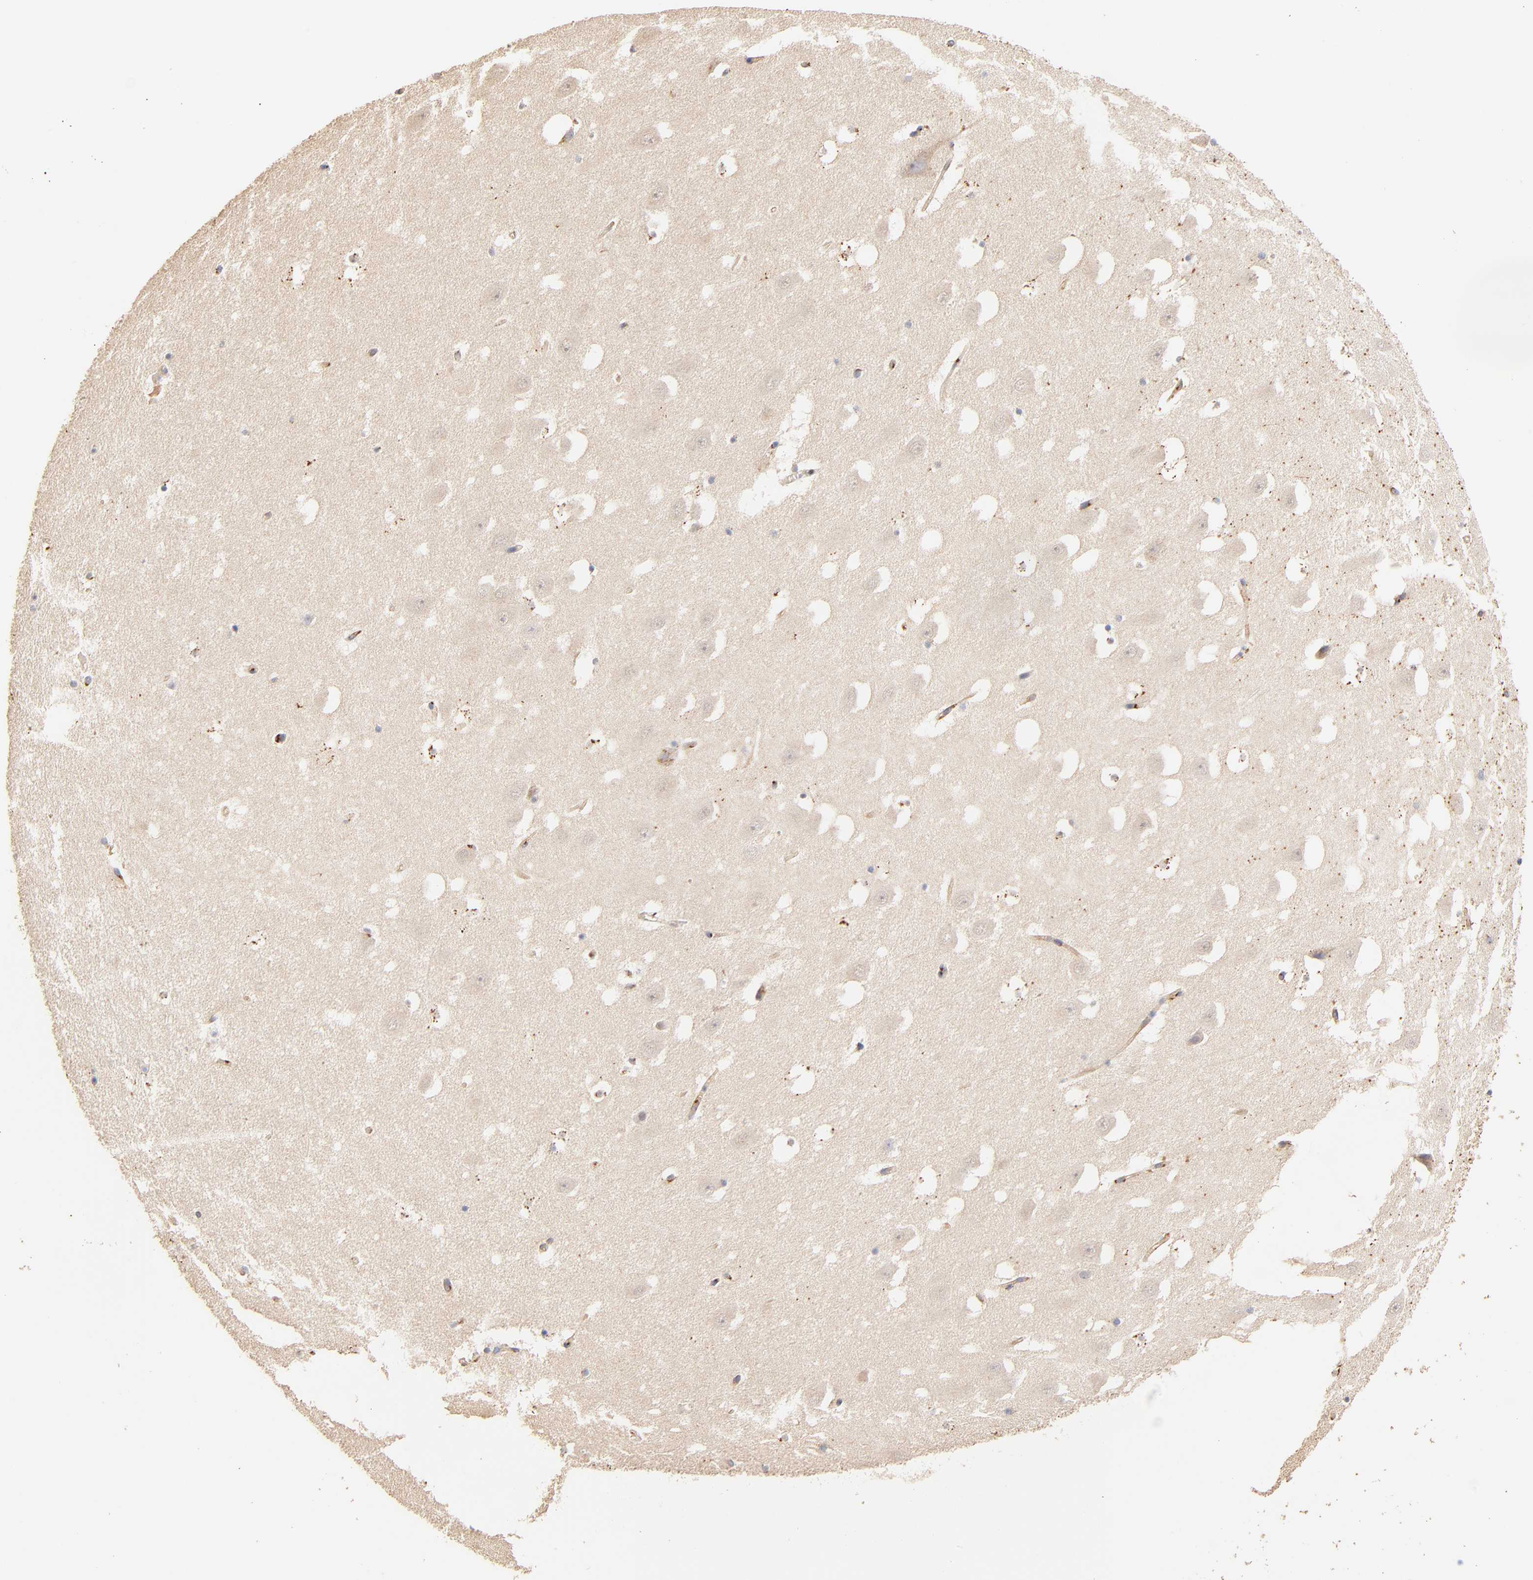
{"staining": {"intensity": "weak", "quantity": "25%-75%", "location": "cytoplasmic/membranous"}, "tissue": "hippocampus", "cell_type": "Glial cells", "image_type": "normal", "snomed": [{"axis": "morphology", "description": "Normal tissue, NOS"}, {"axis": "topography", "description": "Hippocampus"}], "caption": "An image of hippocampus stained for a protein demonstrates weak cytoplasmic/membranous brown staining in glial cells. The staining was performed using DAB (3,3'-diaminobenzidine), with brown indicating positive protein expression. Nuclei are stained blue with hematoxylin.", "gene": "FMNL3", "patient": {"sex": "male", "age": 45}}